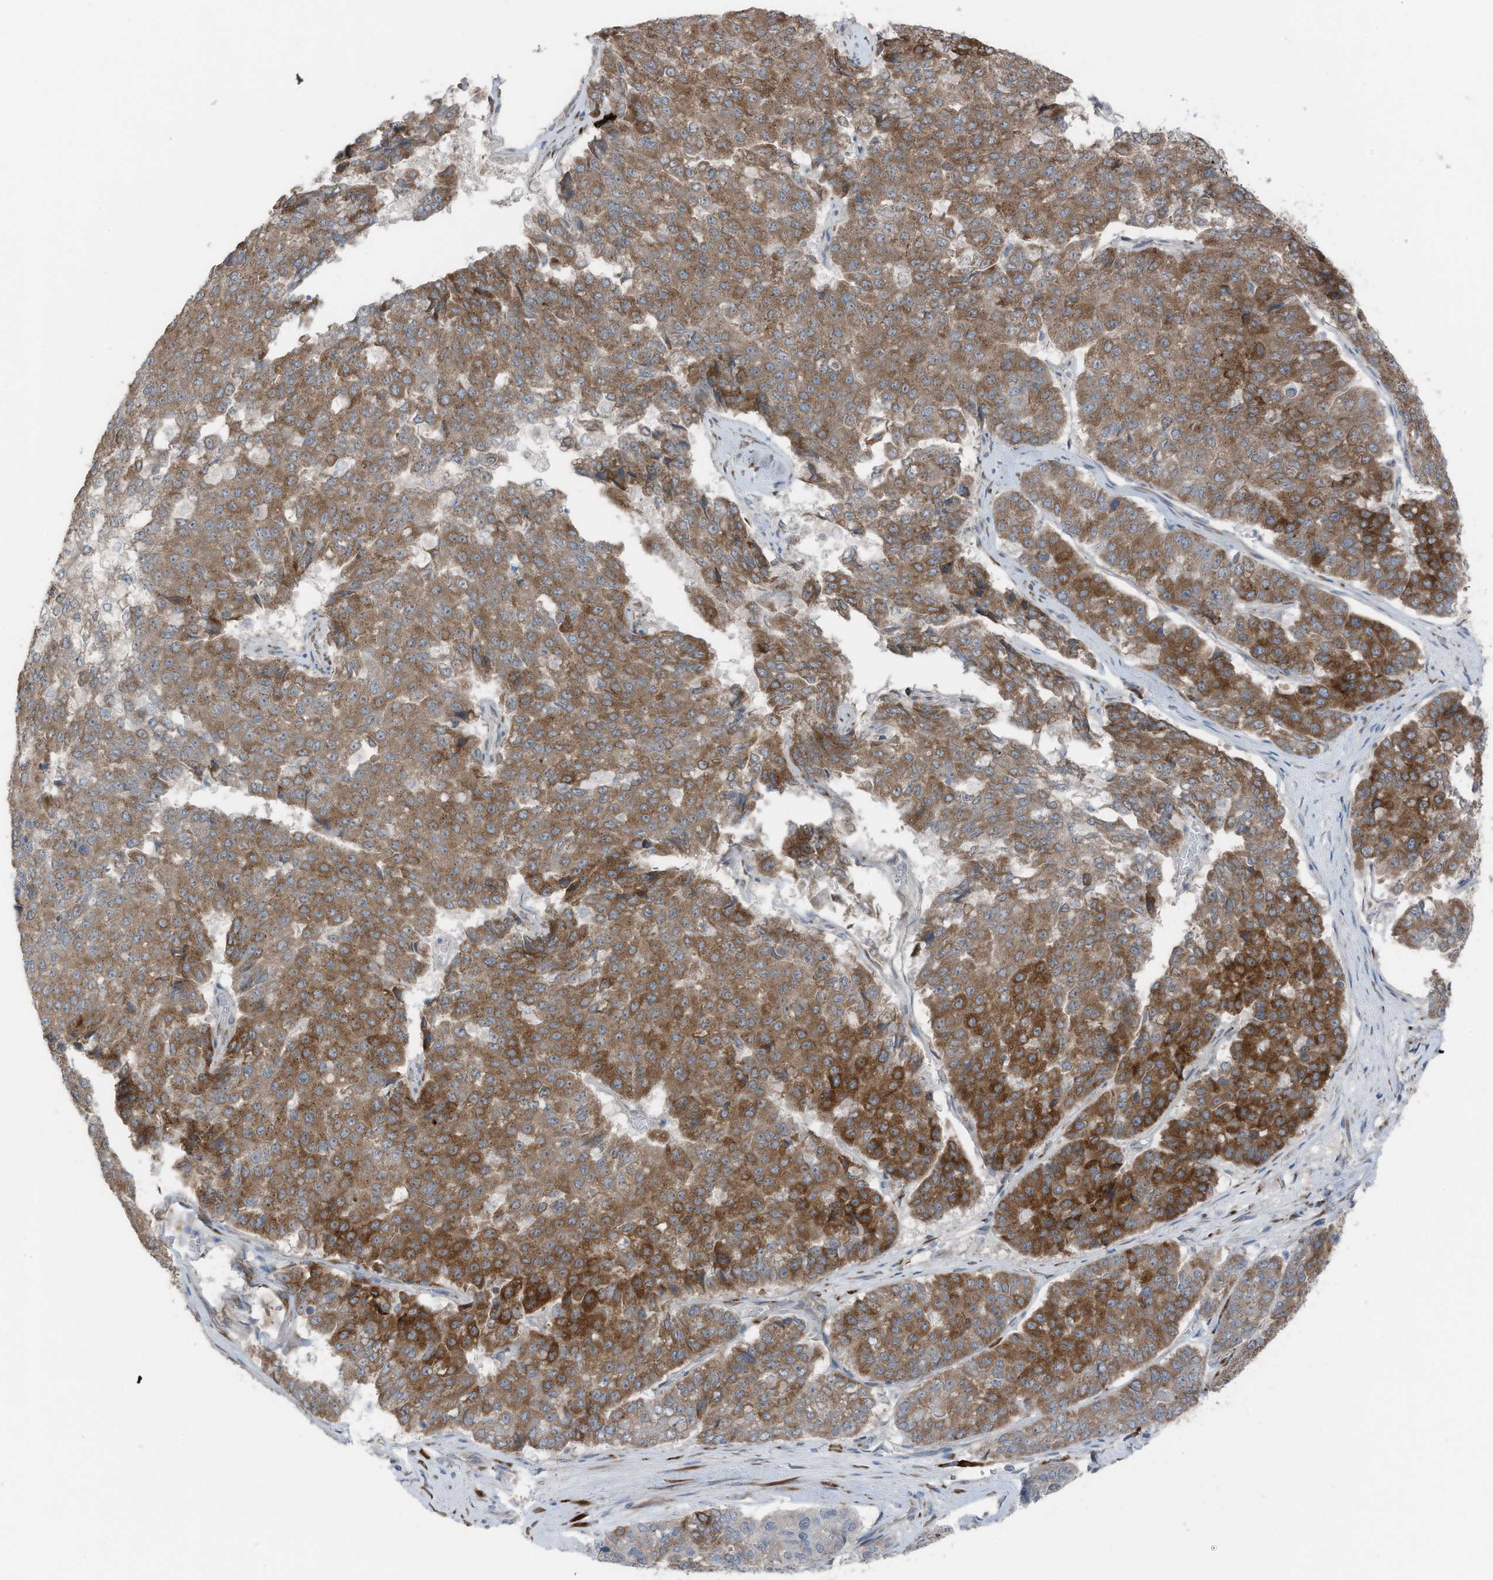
{"staining": {"intensity": "strong", "quantity": ">75%", "location": "cytoplasmic/membranous"}, "tissue": "pancreatic cancer", "cell_type": "Tumor cells", "image_type": "cancer", "snomed": [{"axis": "morphology", "description": "Adenocarcinoma, NOS"}, {"axis": "topography", "description": "Pancreas"}], "caption": "Tumor cells display high levels of strong cytoplasmic/membranous staining in approximately >75% of cells in human adenocarcinoma (pancreatic).", "gene": "ARHGEF33", "patient": {"sex": "male", "age": 50}}